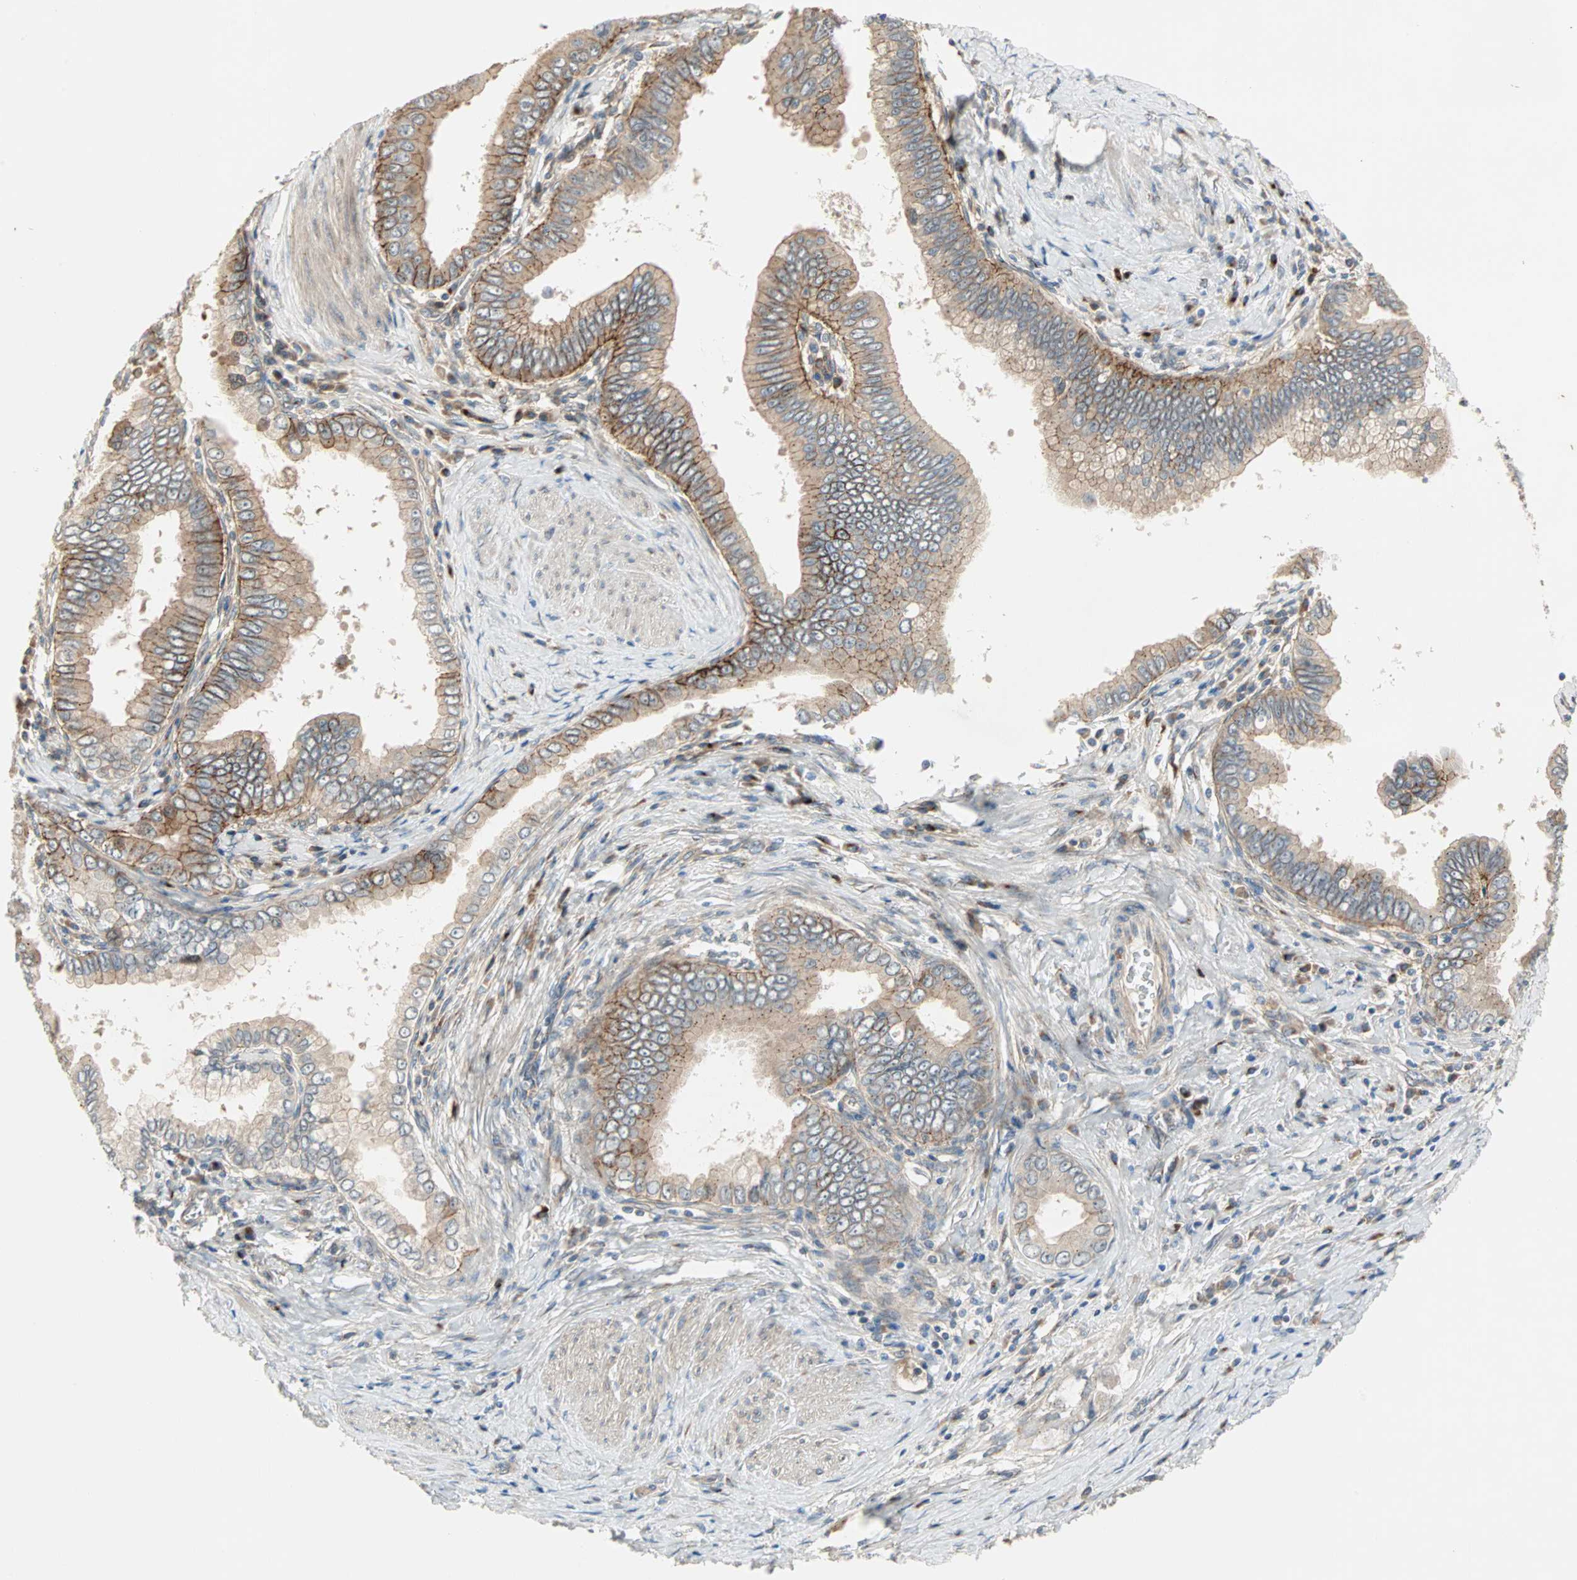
{"staining": {"intensity": "weak", "quantity": "25%-75%", "location": "cytoplasmic/membranous"}, "tissue": "pancreatic cancer", "cell_type": "Tumor cells", "image_type": "cancer", "snomed": [{"axis": "morphology", "description": "Normal tissue, NOS"}, {"axis": "topography", "description": "Lymph node"}], "caption": "A photomicrograph of pancreatic cancer stained for a protein reveals weak cytoplasmic/membranous brown staining in tumor cells.", "gene": "PDE8A", "patient": {"sex": "male", "age": 50}}